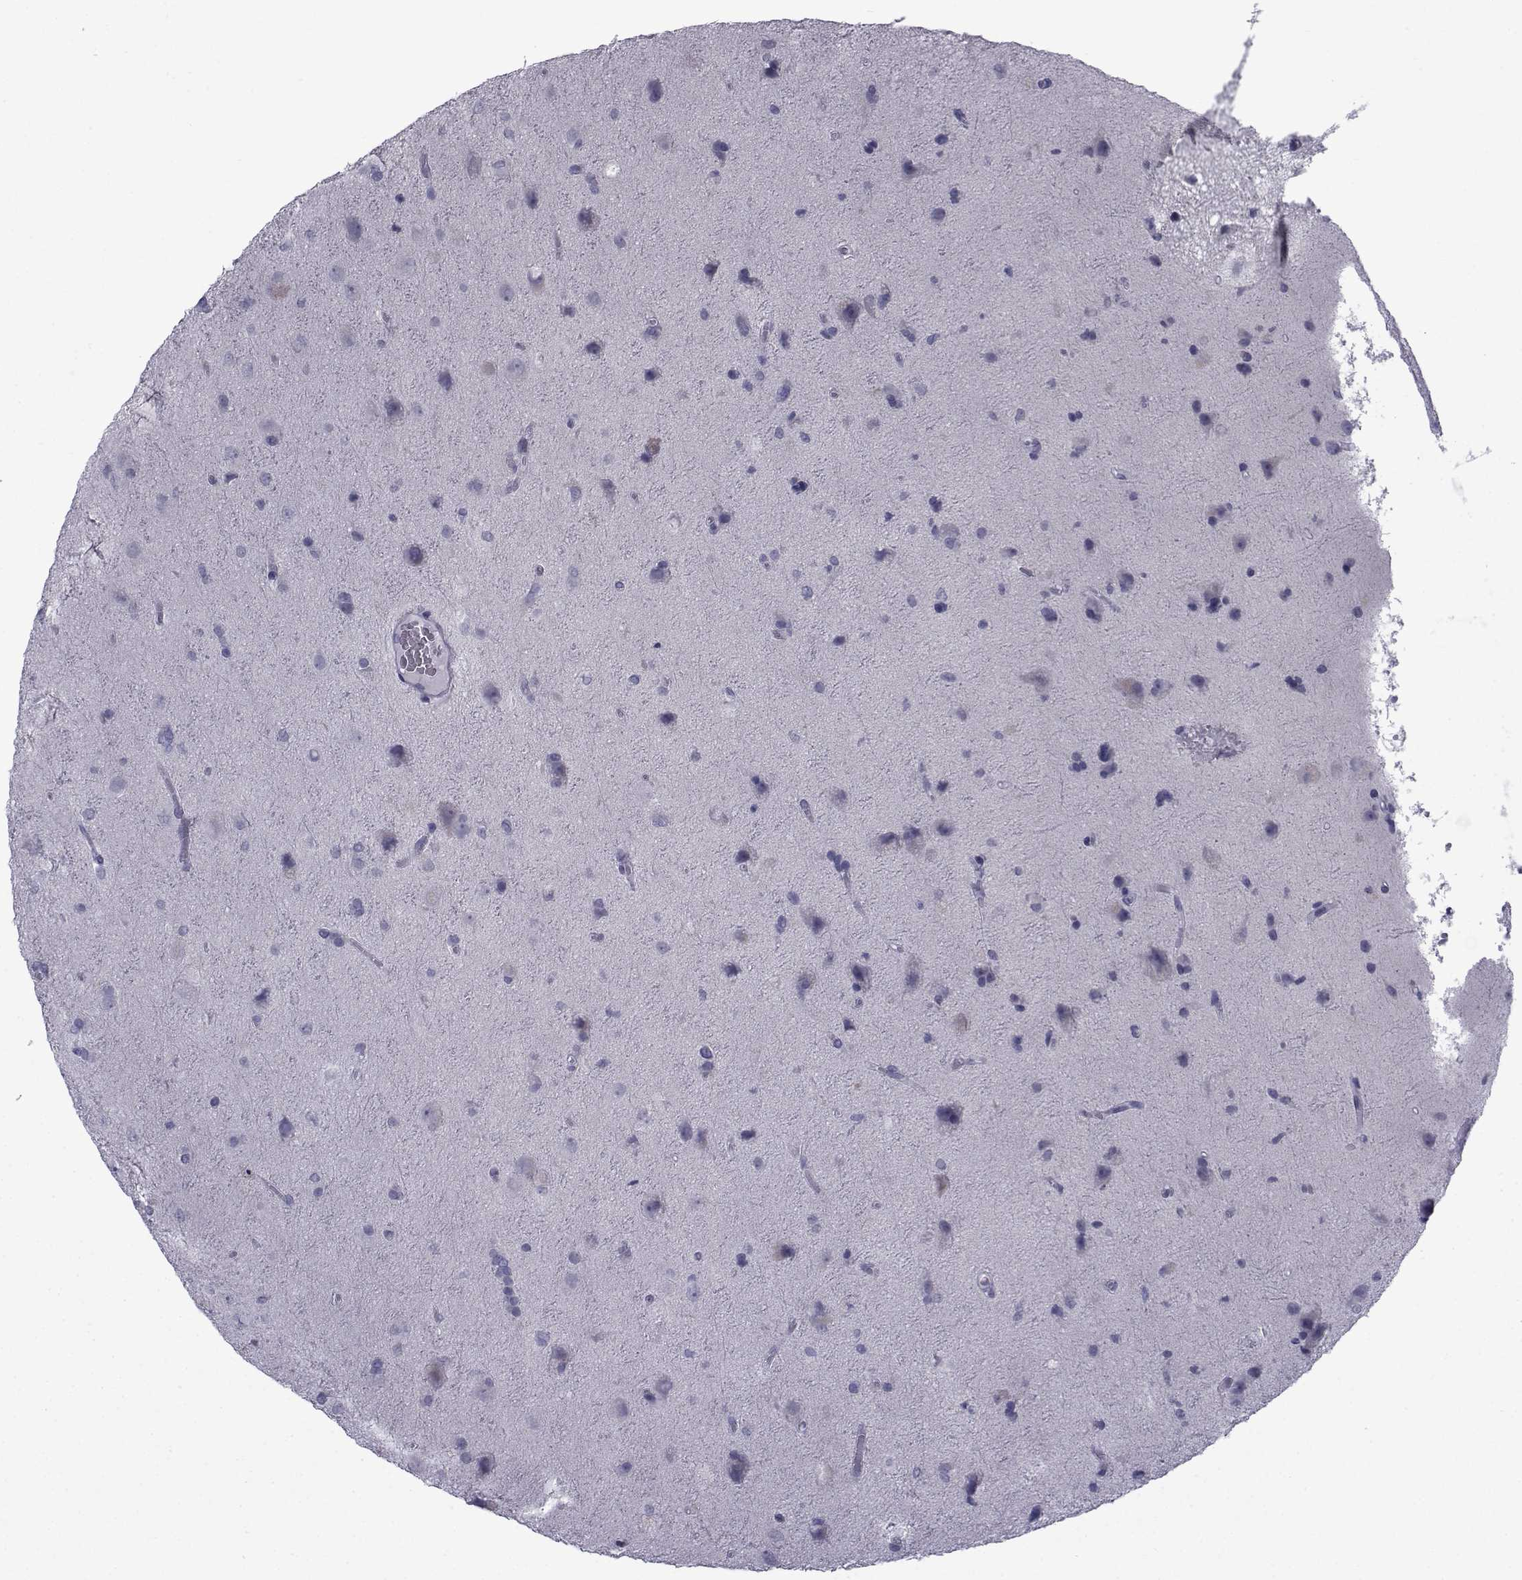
{"staining": {"intensity": "negative", "quantity": "none", "location": "none"}, "tissue": "glioma", "cell_type": "Tumor cells", "image_type": "cancer", "snomed": [{"axis": "morphology", "description": "Glioma, malignant, Low grade"}, {"axis": "topography", "description": "Brain"}], "caption": "Histopathology image shows no protein staining in tumor cells of glioma tissue.", "gene": "PDE6H", "patient": {"sex": "male", "age": 58}}